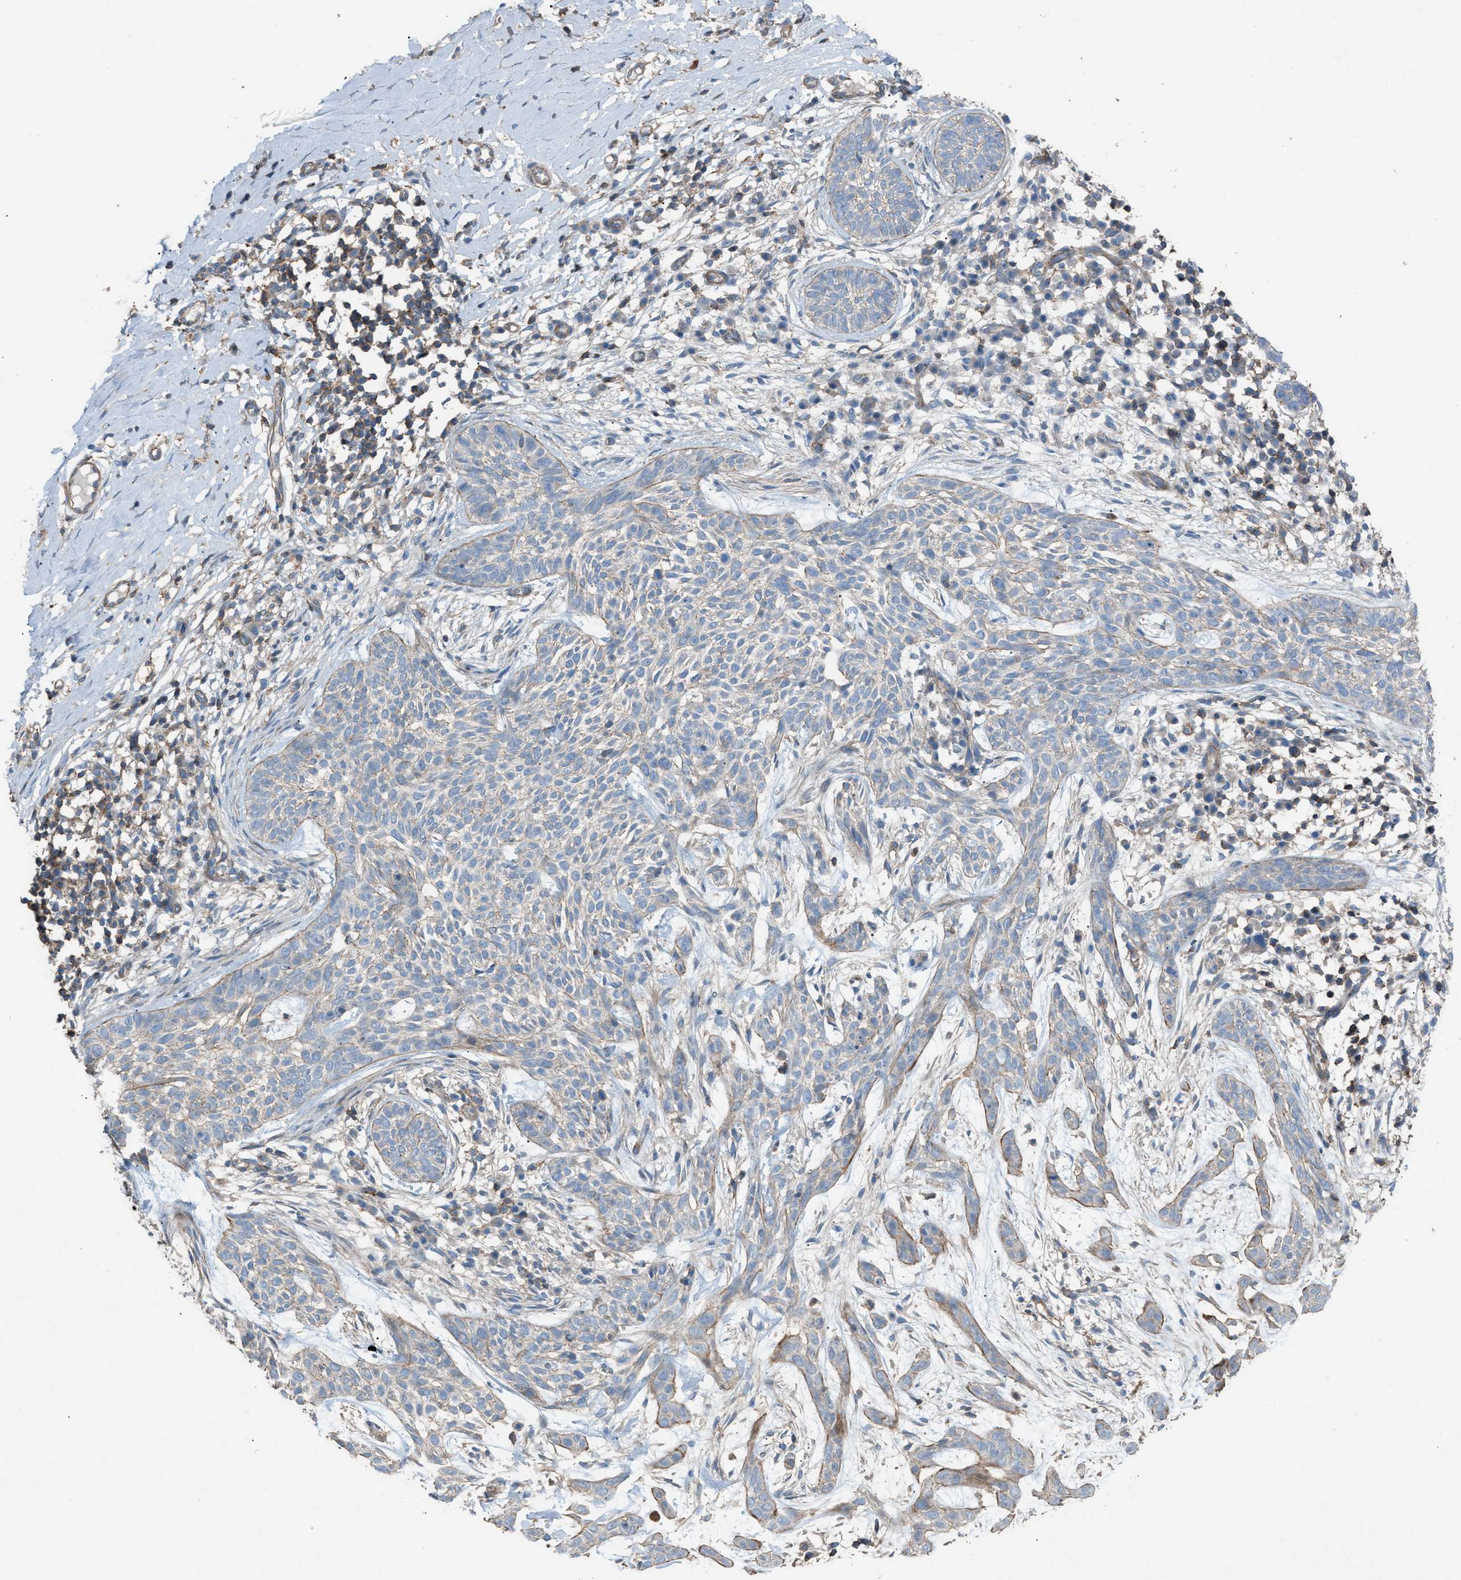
{"staining": {"intensity": "weak", "quantity": "25%-75%", "location": "cytoplasmic/membranous"}, "tissue": "skin cancer", "cell_type": "Tumor cells", "image_type": "cancer", "snomed": [{"axis": "morphology", "description": "Basal cell carcinoma"}, {"axis": "topography", "description": "Skin"}], "caption": "Human skin cancer stained with a protein marker shows weak staining in tumor cells.", "gene": "NCK2", "patient": {"sex": "female", "age": 59}}